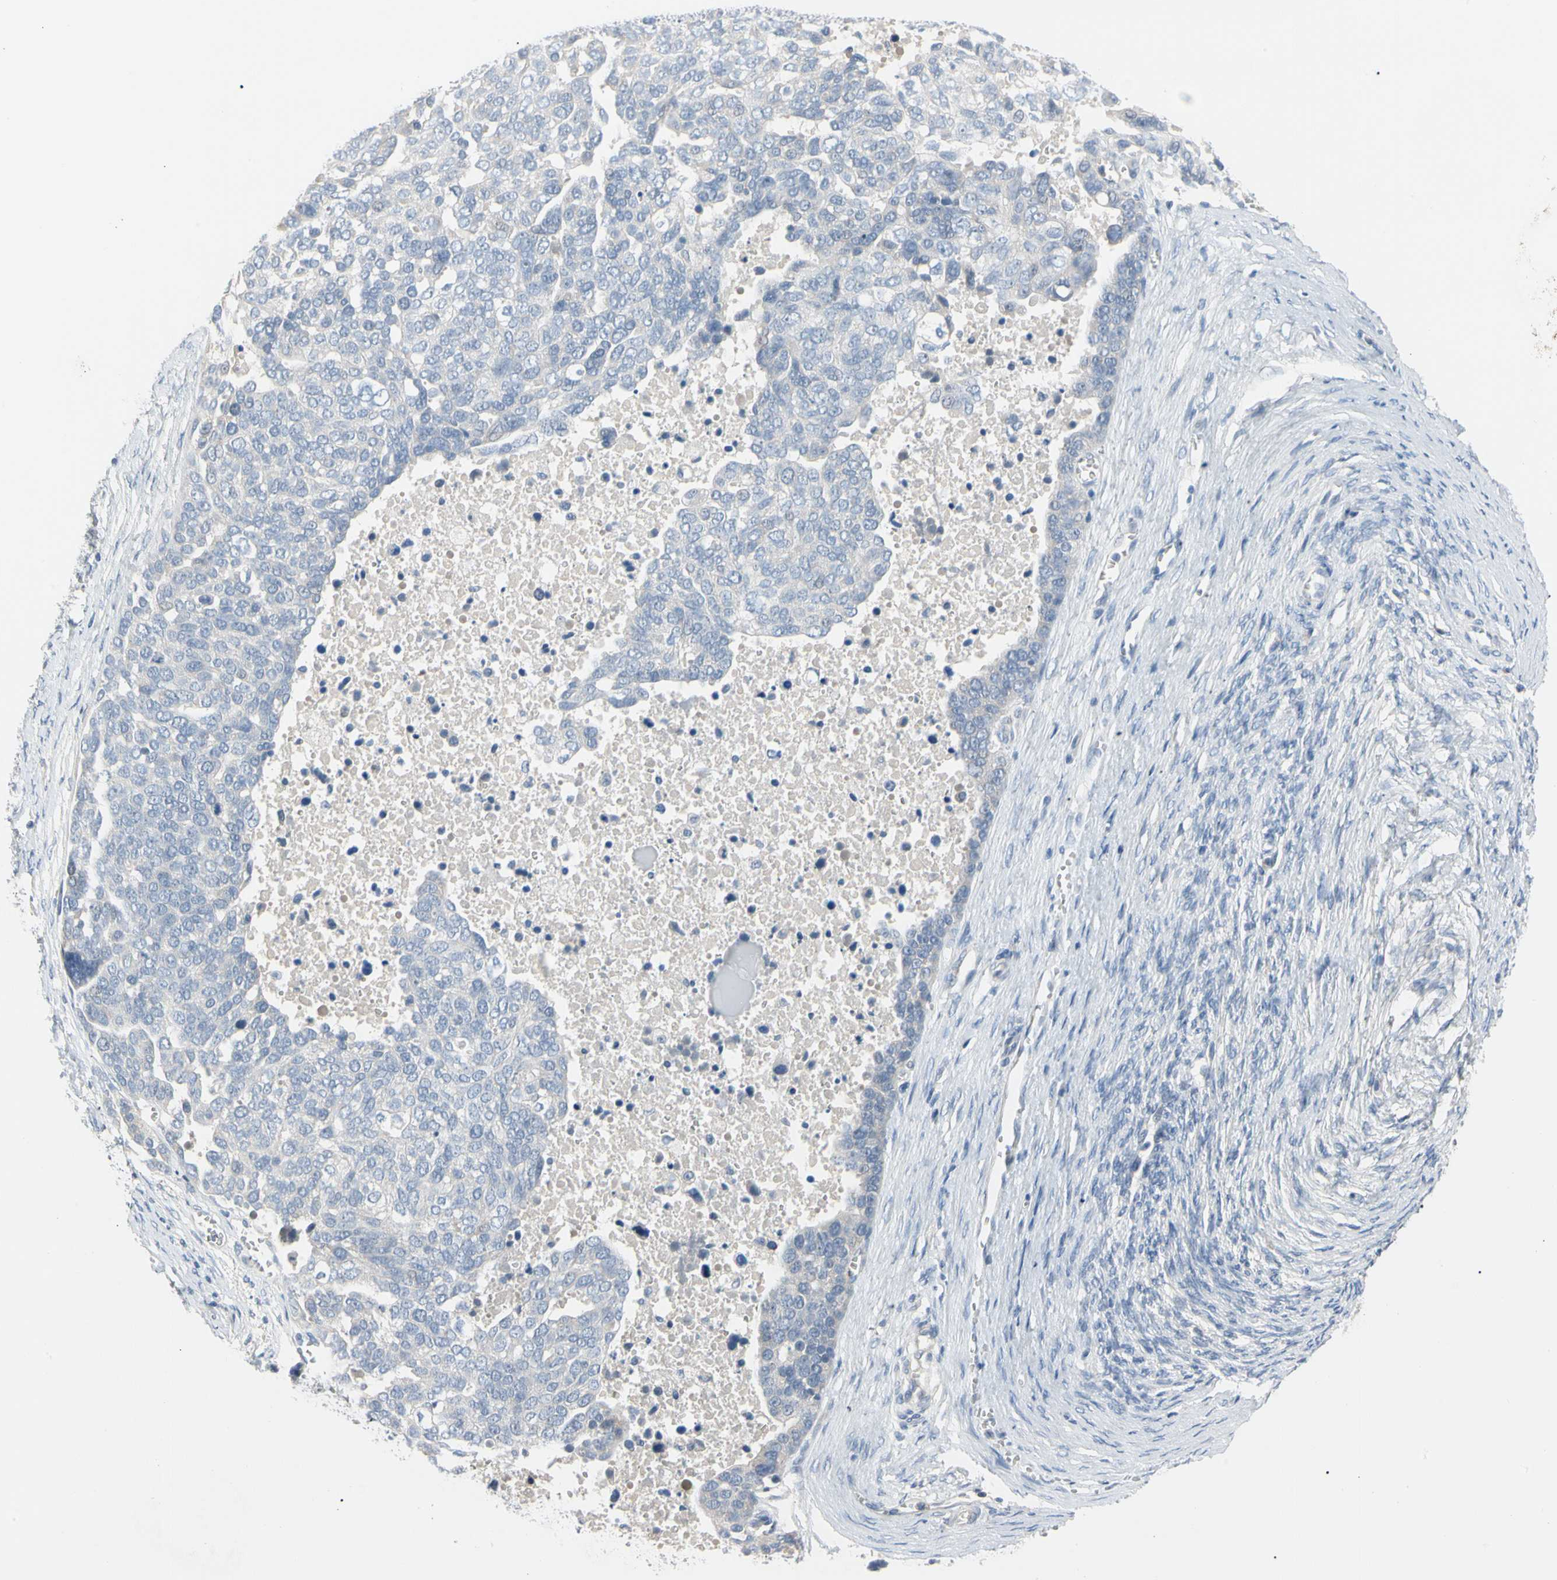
{"staining": {"intensity": "negative", "quantity": "none", "location": "none"}, "tissue": "ovarian cancer", "cell_type": "Tumor cells", "image_type": "cancer", "snomed": [{"axis": "morphology", "description": "Cystadenocarcinoma, serous, NOS"}, {"axis": "topography", "description": "Ovary"}], "caption": "Micrograph shows no protein expression in tumor cells of ovarian cancer (serous cystadenocarcinoma) tissue.", "gene": "MARK1", "patient": {"sex": "female", "age": 44}}